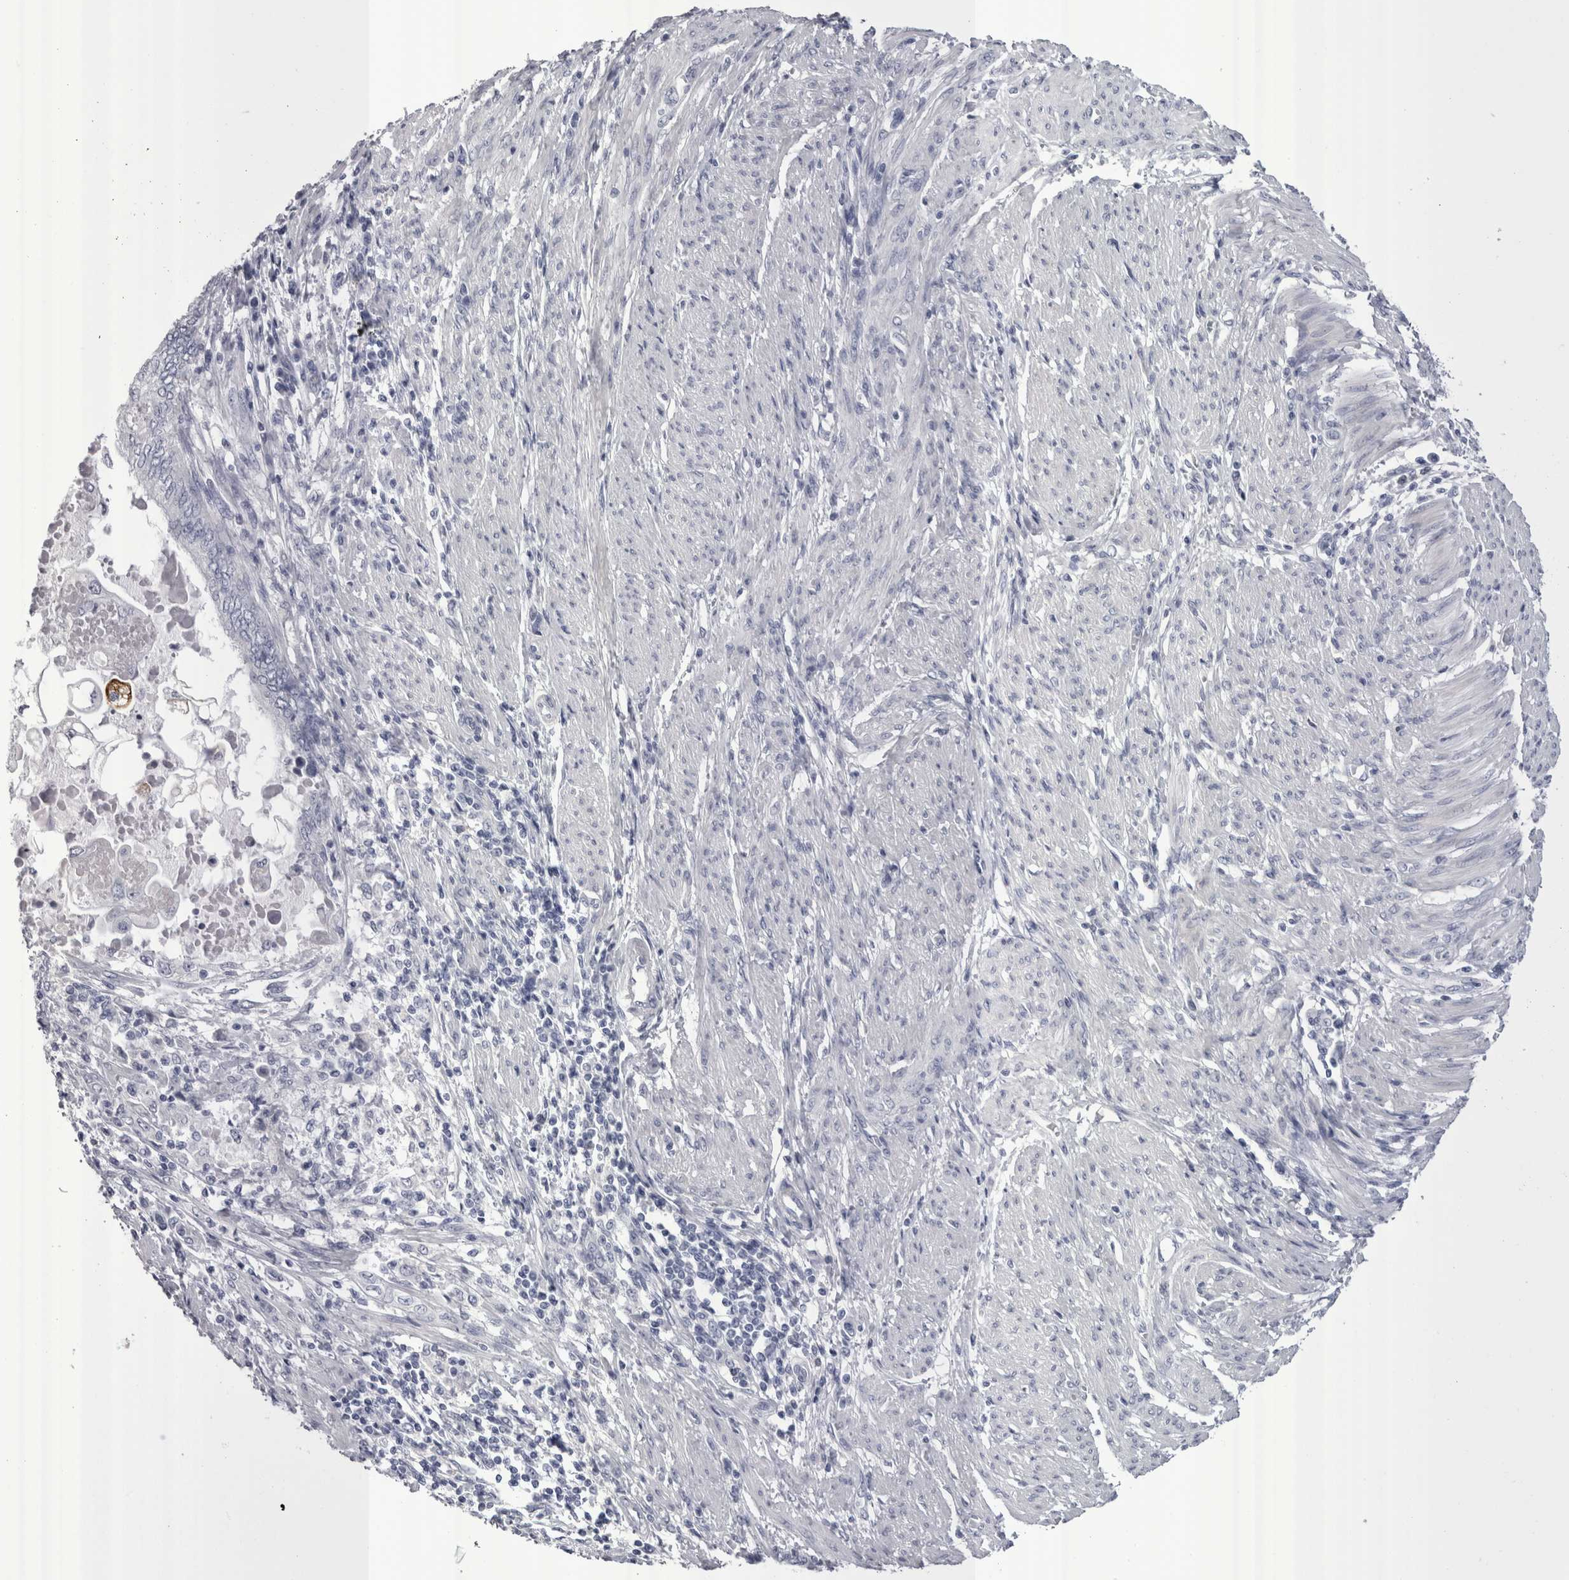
{"staining": {"intensity": "negative", "quantity": "none", "location": "none"}, "tissue": "endometrial cancer", "cell_type": "Tumor cells", "image_type": "cancer", "snomed": [{"axis": "morphology", "description": "Adenocarcinoma, NOS"}, {"axis": "topography", "description": "Uterus"}, {"axis": "topography", "description": "Endometrium"}], "caption": "An IHC micrograph of endometrial cancer (adenocarcinoma) is shown. There is no staining in tumor cells of endometrial cancer (adenocarcinoma). (Brightfield microscopy of DAB (3,3'-diaminobenzidine) immunohistochemistry (IHC) at high magnification).", "gene": "PWP2", "patient": {"sex": "female", "age": 70}}